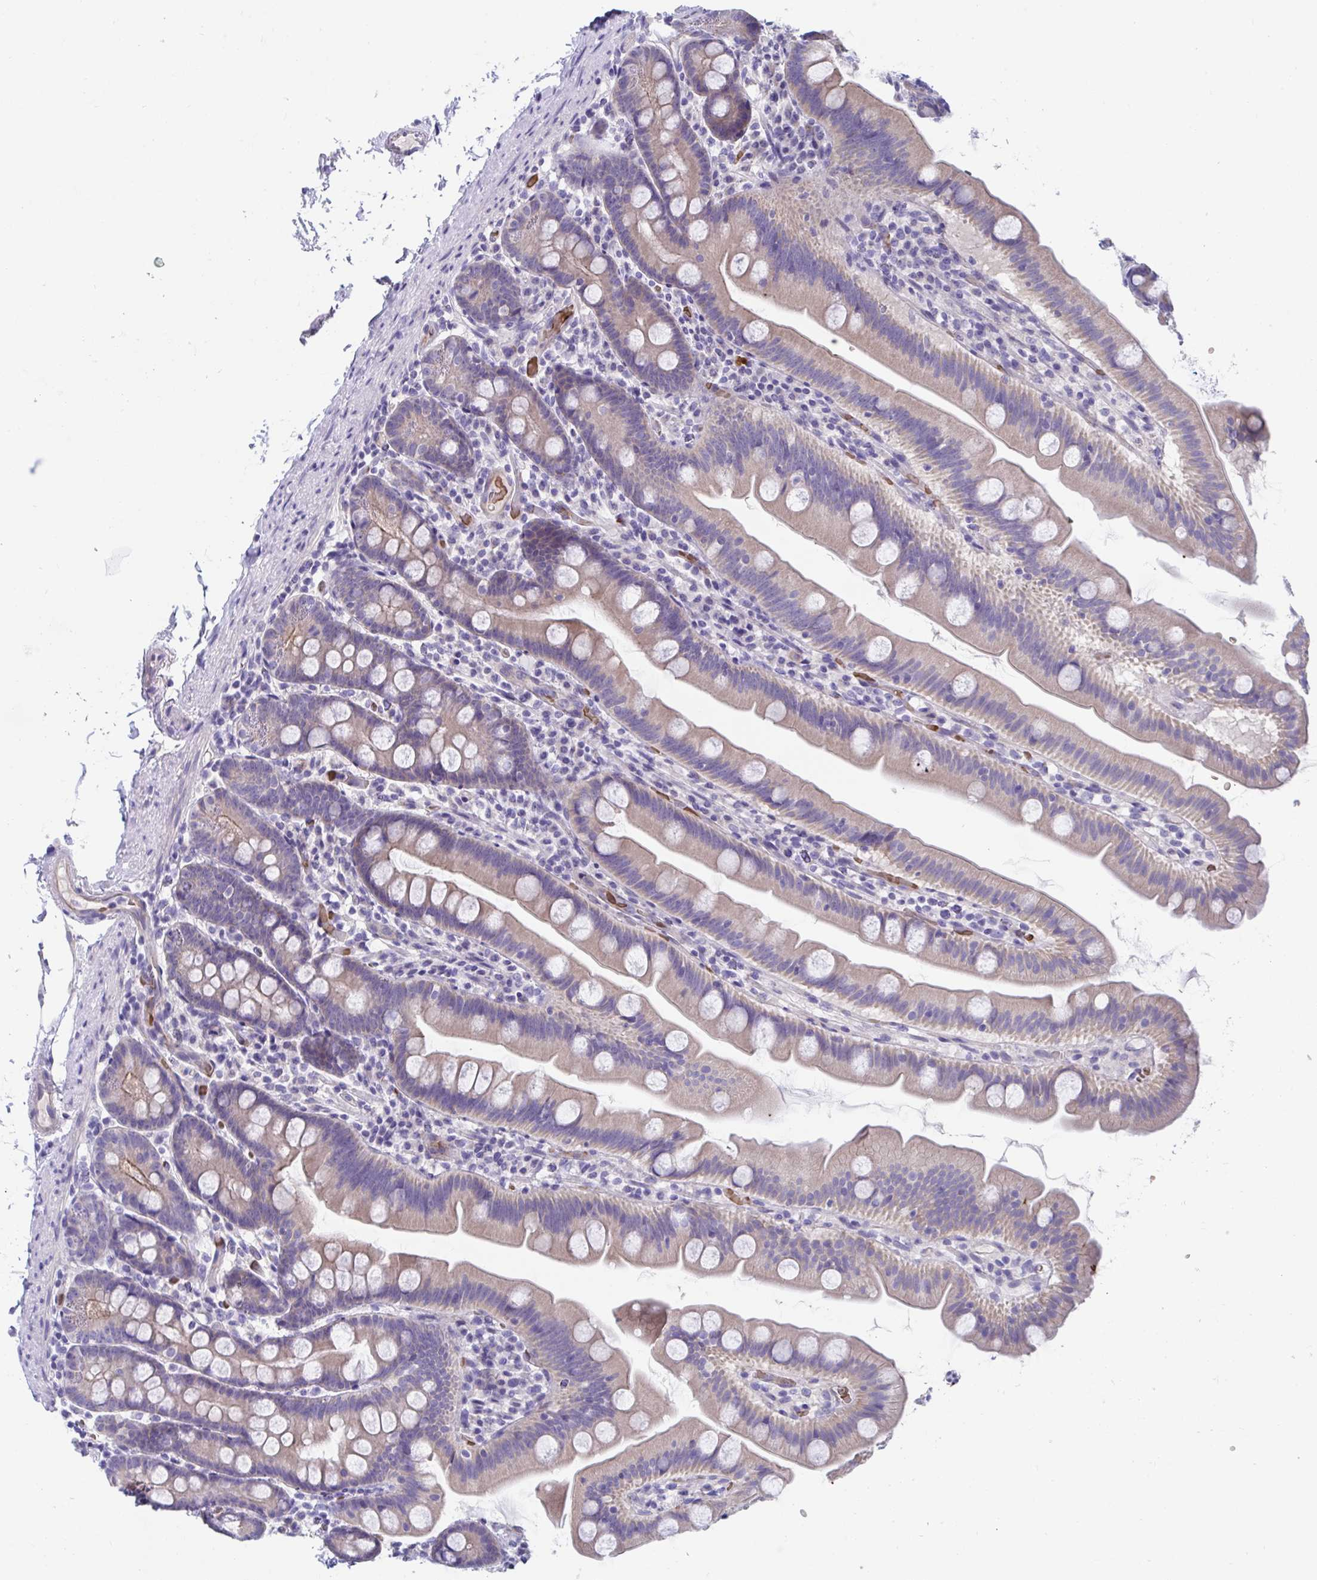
{"staining": {"intensity": "weak", "quantity": "25%-75%", "location": "cytoplasmic/membranous"}, "tissue": "small intestine", "cell_type": "Glandular cells", "image_type": "normal", "snomed": [{"axis": "morphology", "description": "Normal tissue, NOS"}, {"axis": "topography", "description": "Small intestine"}], "caption": "This photomicrograph reveals normal small intestine stained with IHC to label a protein in brown. The cytoplasmic/membranous of glandular cells show weak positivity for the protein. Nuclei are counter-stained blue.", "gene": "TTC30A", "patient": {"sex": "female", "age": 68}}